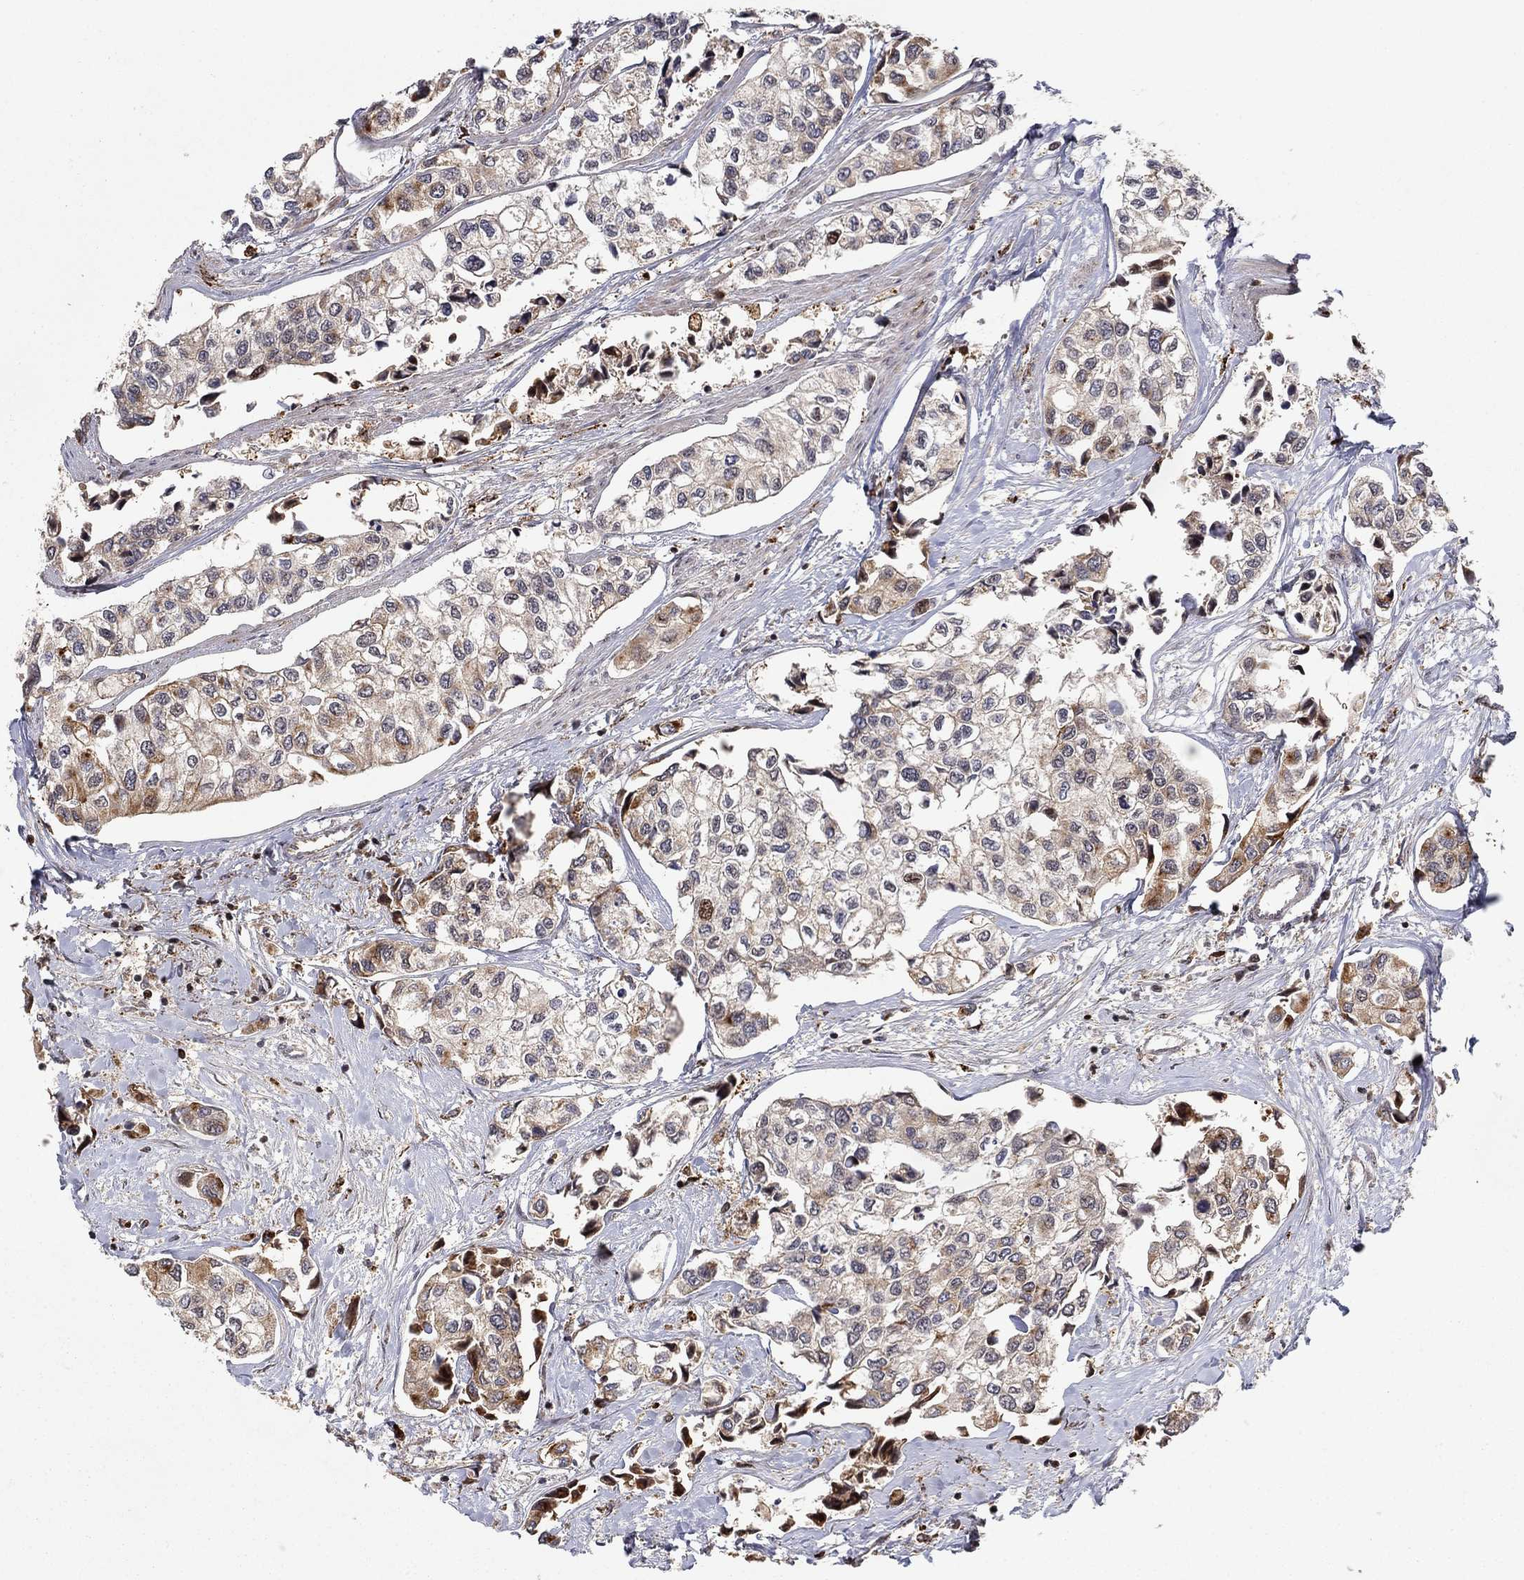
{"staining": {"intensity": "moderate", "quantity": "<25%", "location": "cytoplasmic/membranous"}, "tissue": "urothelial cancer", "cell_type": "Tumor cells", "image_type": "cancer", "snomed": [{"axis": "morphology", "description": "Urothelial carcinoma, High grade"}, {"axis": "topography", "description": "Urinary bladder"}], "caption": "This photomicrograph shows urothelial cancer stained with IHC to label a protein in brown. The cytoplasmic/membranous of tumor cells show moderate positivity for the protein. Nuclei are counter-stained blue.", "gene": "LPCAT4", "patient": {"sex": "male", "age": 73}}